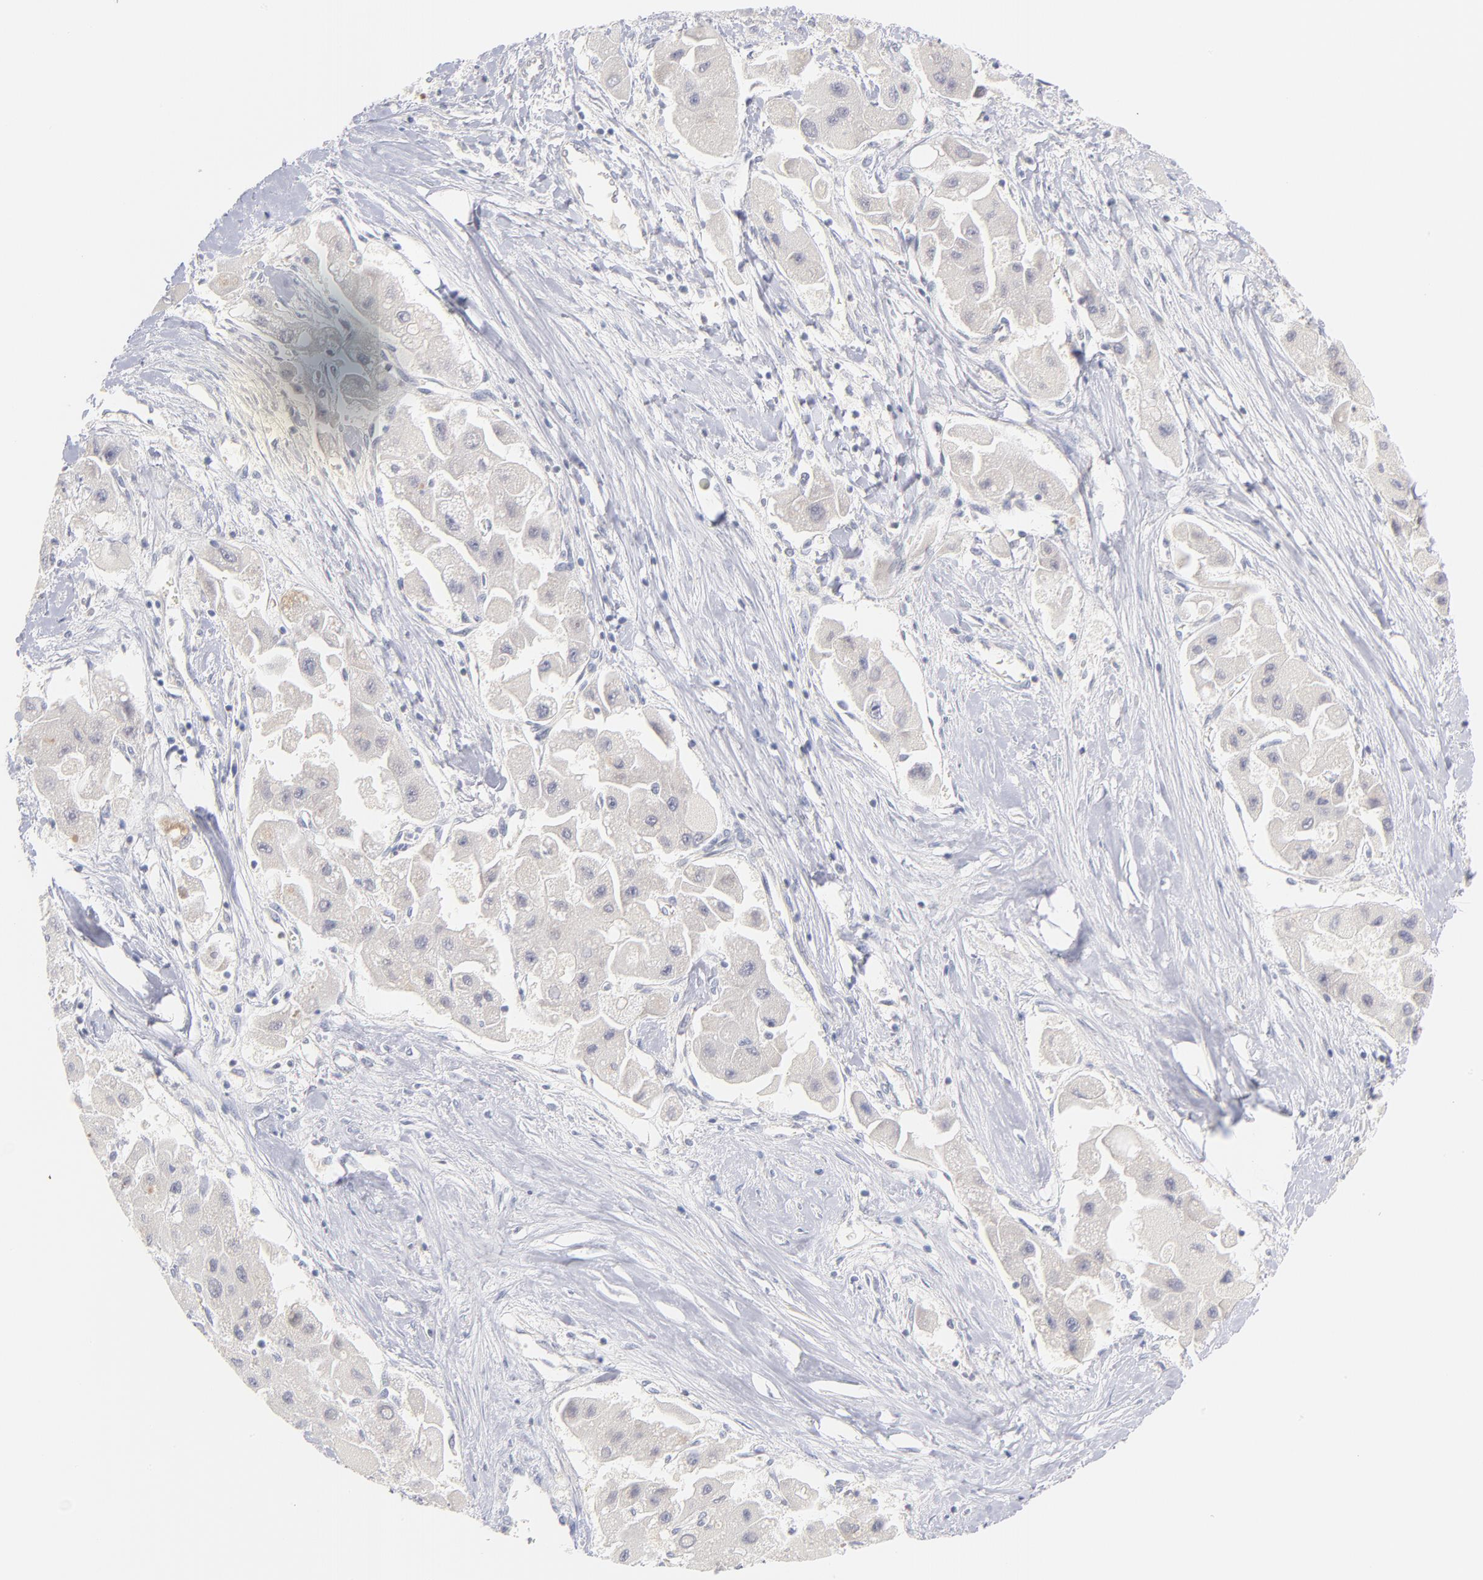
{"staining": {"intensity": "negative", "quantity": "none", "location": "none"}, "tissue": "liver cancer", "cell_type": "Tumor cells", "image_type": "cancer", "snomed": [{"axis": "morphology", "description": "Carcinoma, Hepatocellular, NOS"}, {"axis": "topography", "description": "Liver"}], "caption": "Protein analysis of hepatocellular carcinoma (liver) exhibits no significant expression in tumor cells.", "gene": "CASP6", "patient": {"sex": "male", "age": 24}}